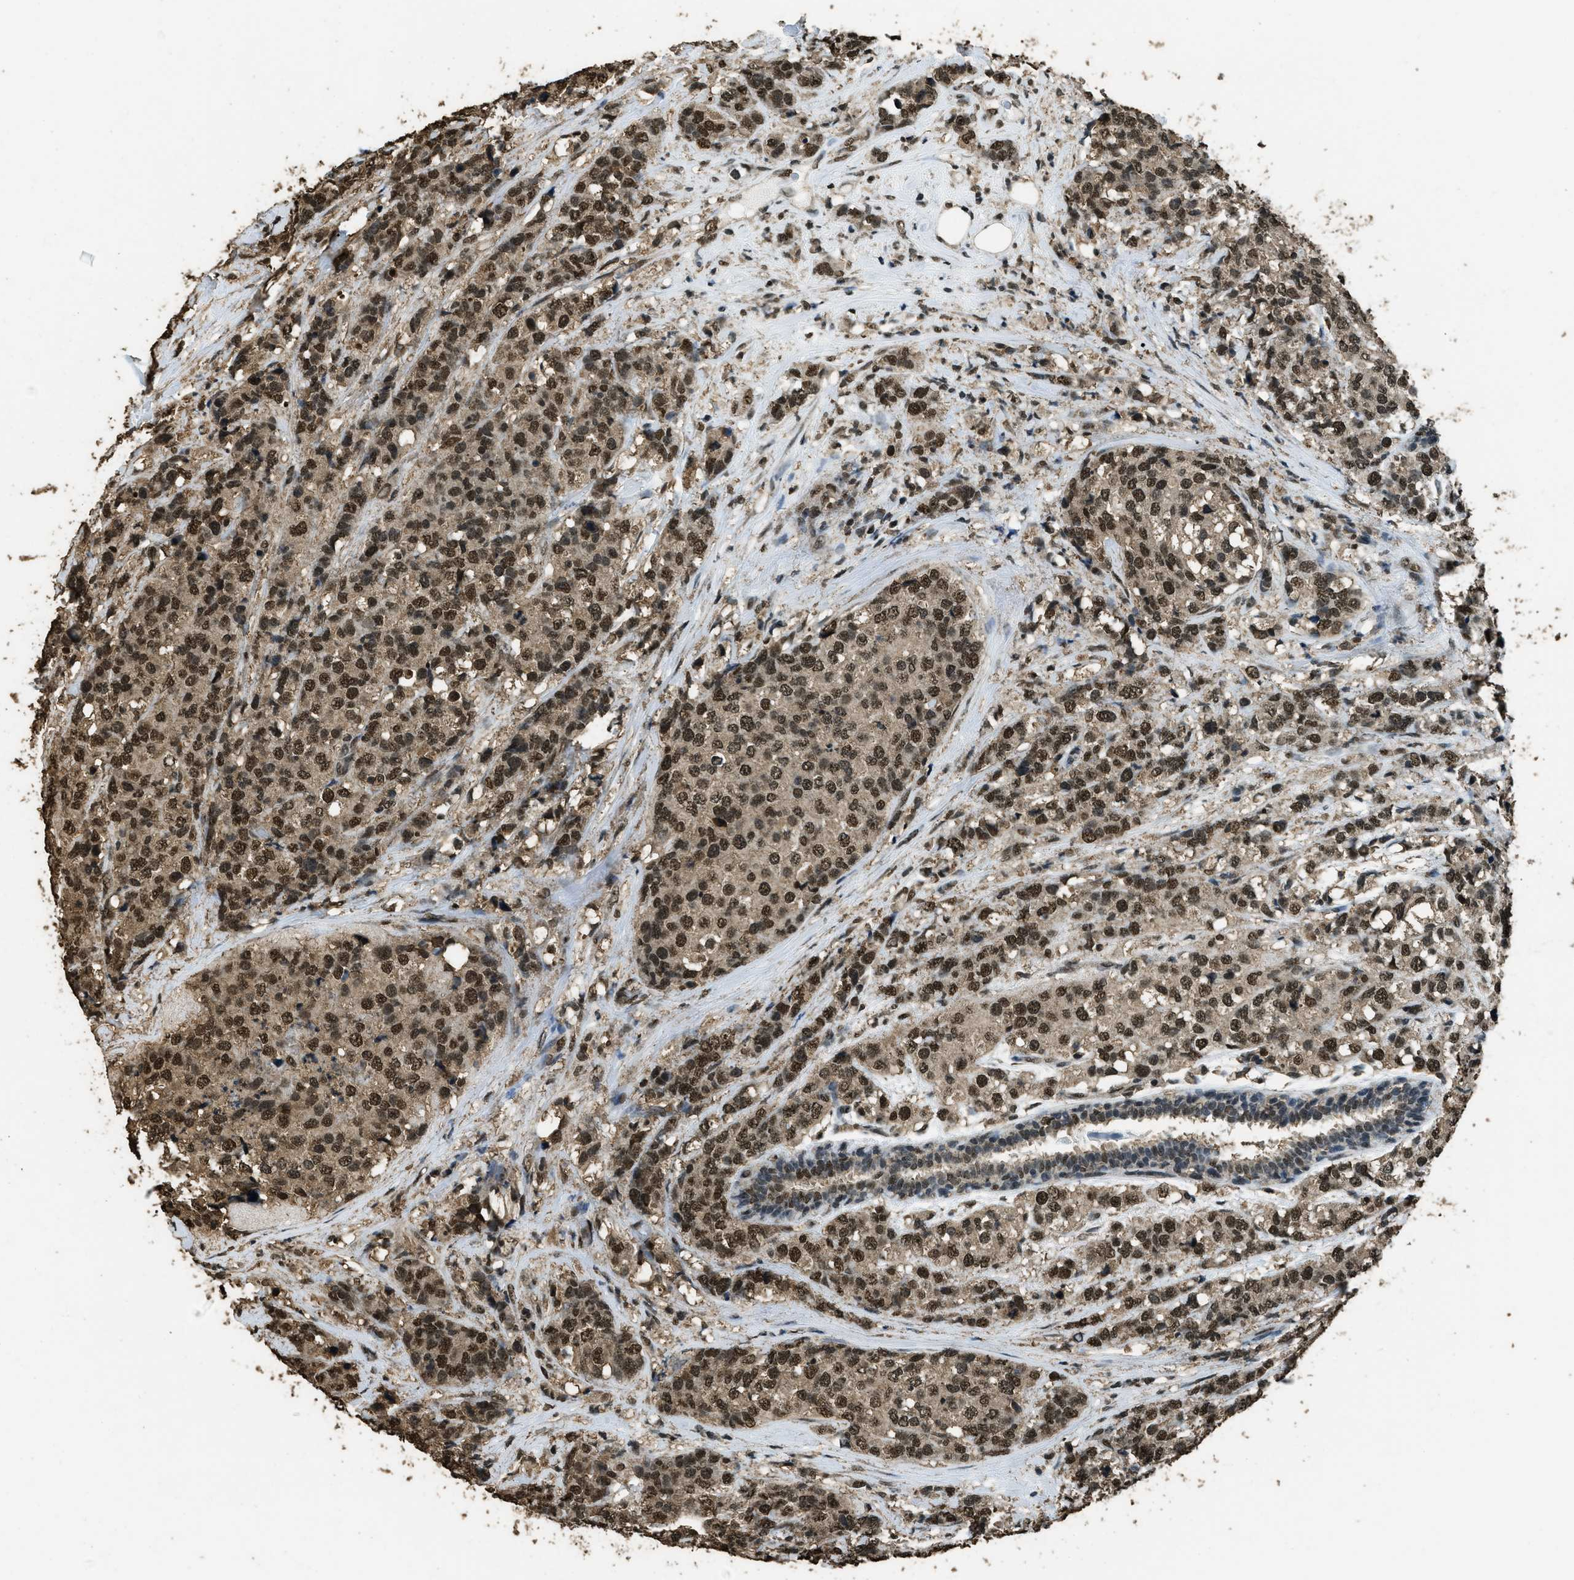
{"staining": {"intensity": "strong", "quantity": ">75%", "location": "nuclear"}, "tissue": "breast cancer", "cell_type": "Tumor cells", "image_type": "cancer", "snomed": [{"axis": "morphology", "description": "Lobular carcinoma"}, {"axis": "topography", "description": "Breast"}], "caption": "A high amount of strong nuclear positivity is seen in approximately >75% of tumor cells in lobular carcinoma (breast) tissue.", "gene": "MYB", "patient": {"sex": "female", "age": 59}}